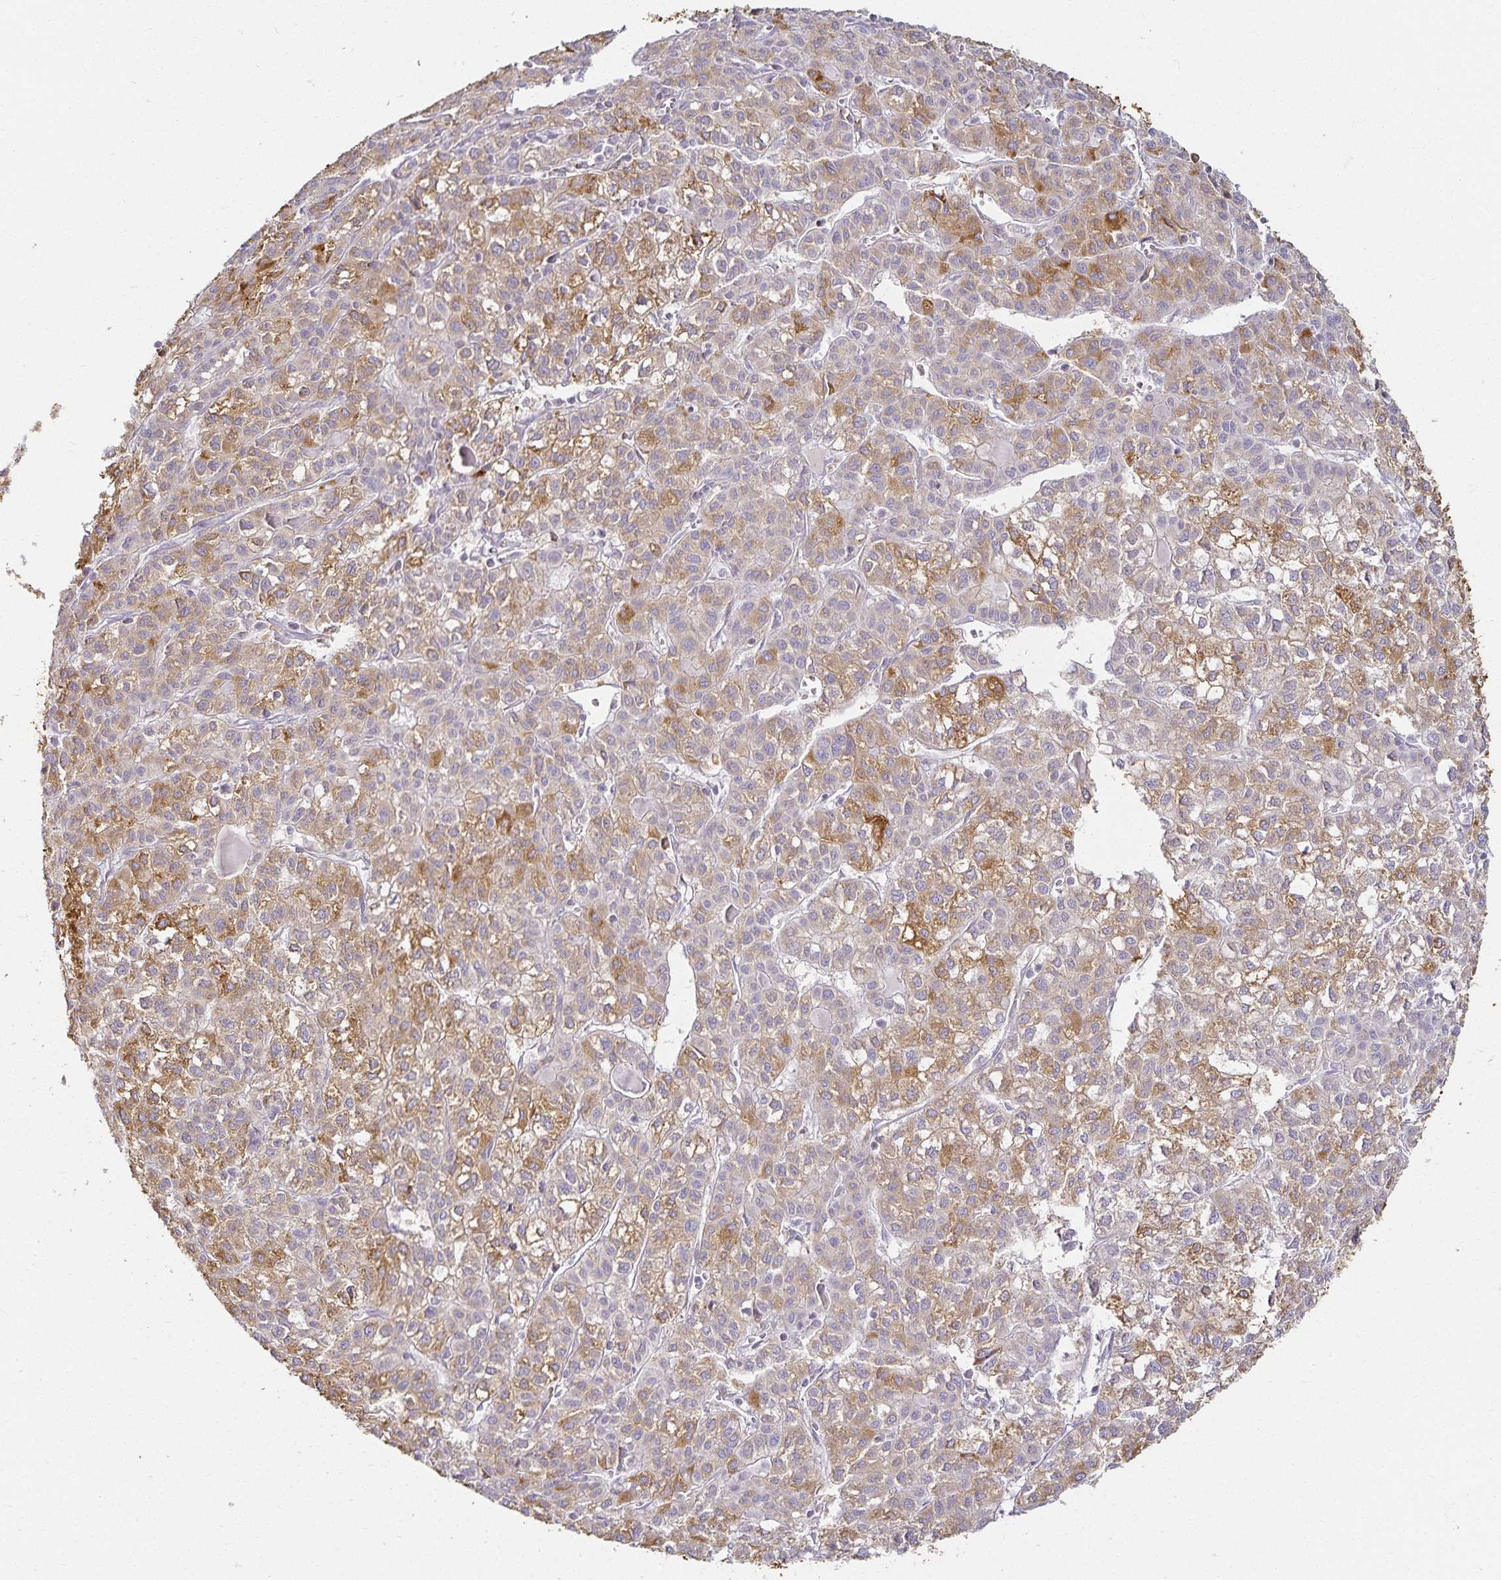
{"staining": {"intensity": "moderate", "quantity": ">75%", "location": "cytoplasmic/membranous"}, "tissue": "liver cancer", "cell_type": "Tumor cells", "image_type": "cancer", "snomed": [{"axis": "morphology", "description": "Carcinoma, Hepatocellular, NOS"}, {"axis": "topography", "description": "Liver"}], "caption": "This is an image of immunohistochemistry staining of liver cancer, which shows moderate expression in the cytoplasmic/membranous of tumor cells.", "gene": "GP2", "patient": {"sex": "female", "age": 43}}